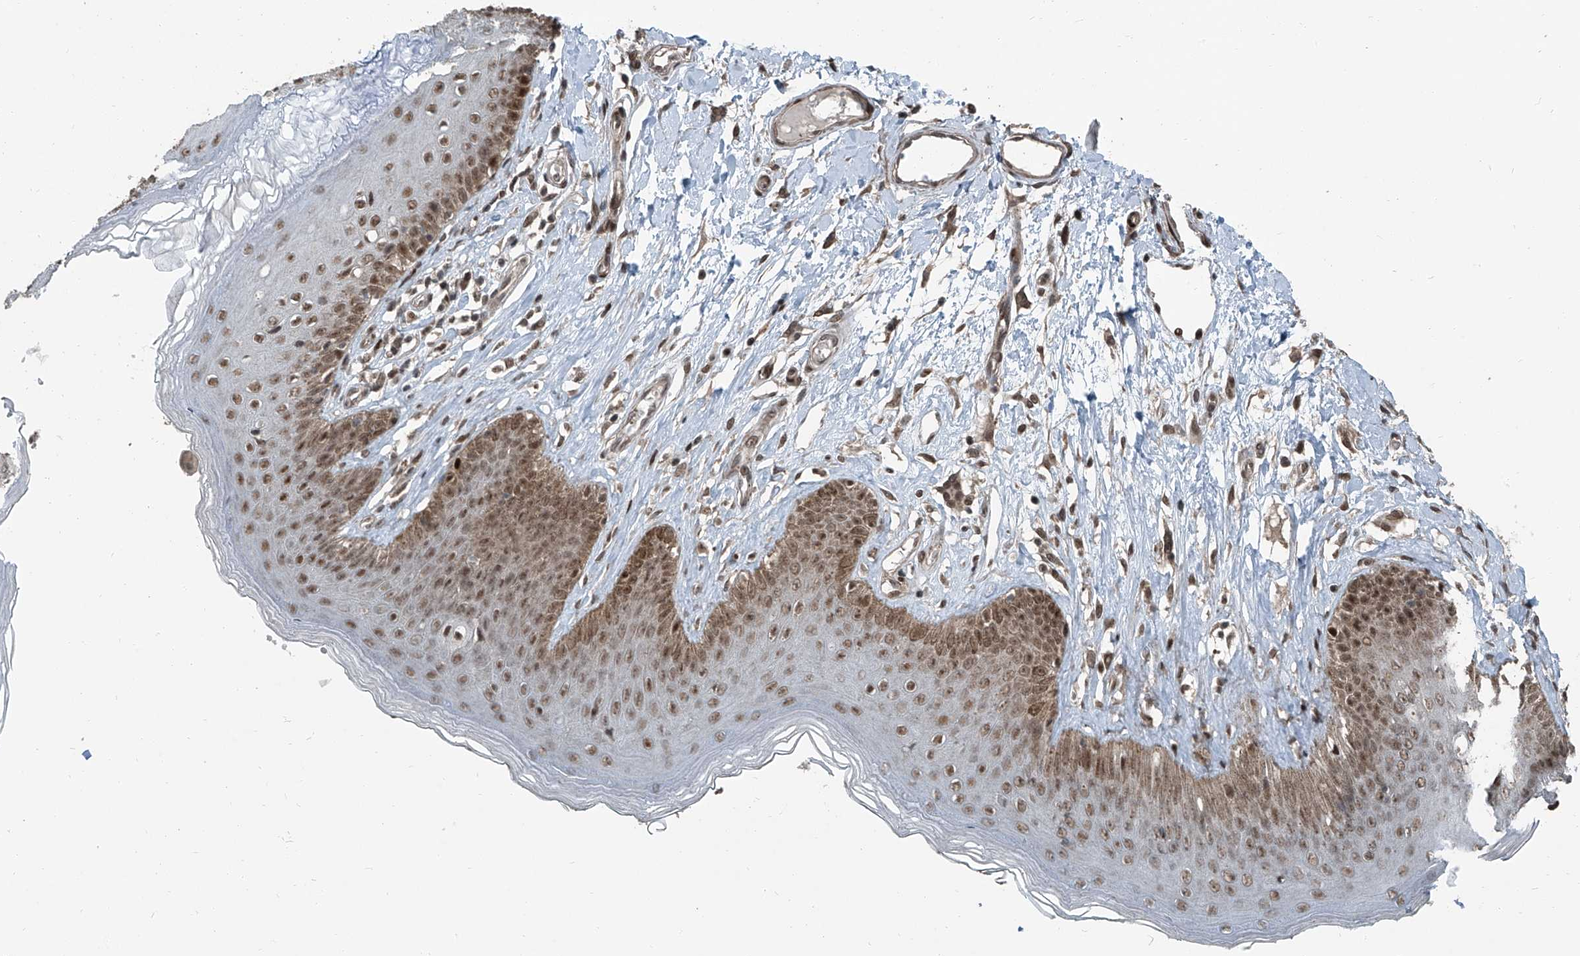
{"staining": {"intensity": "moderate", "quantity": ">75%", "location": "nuclear"}, "tissue": "skin", "cell_type": "Epidermal cells", "image_type": "normal", "snomed": [{"axis": "morphology", "description": "Normal tissue, NOS"}, {"axis": "morphology", "description": "Squamous cell carcinoma, NOS"}, {"axis": "topography", "description": "Vulva"}], "caption": "Epidermal cells reveal moderate nuclear positivity in approximately >75% of cells in unremarkable skin.", "gene": "ZNF570", "patient": {"sex": "female", "age": 85}}